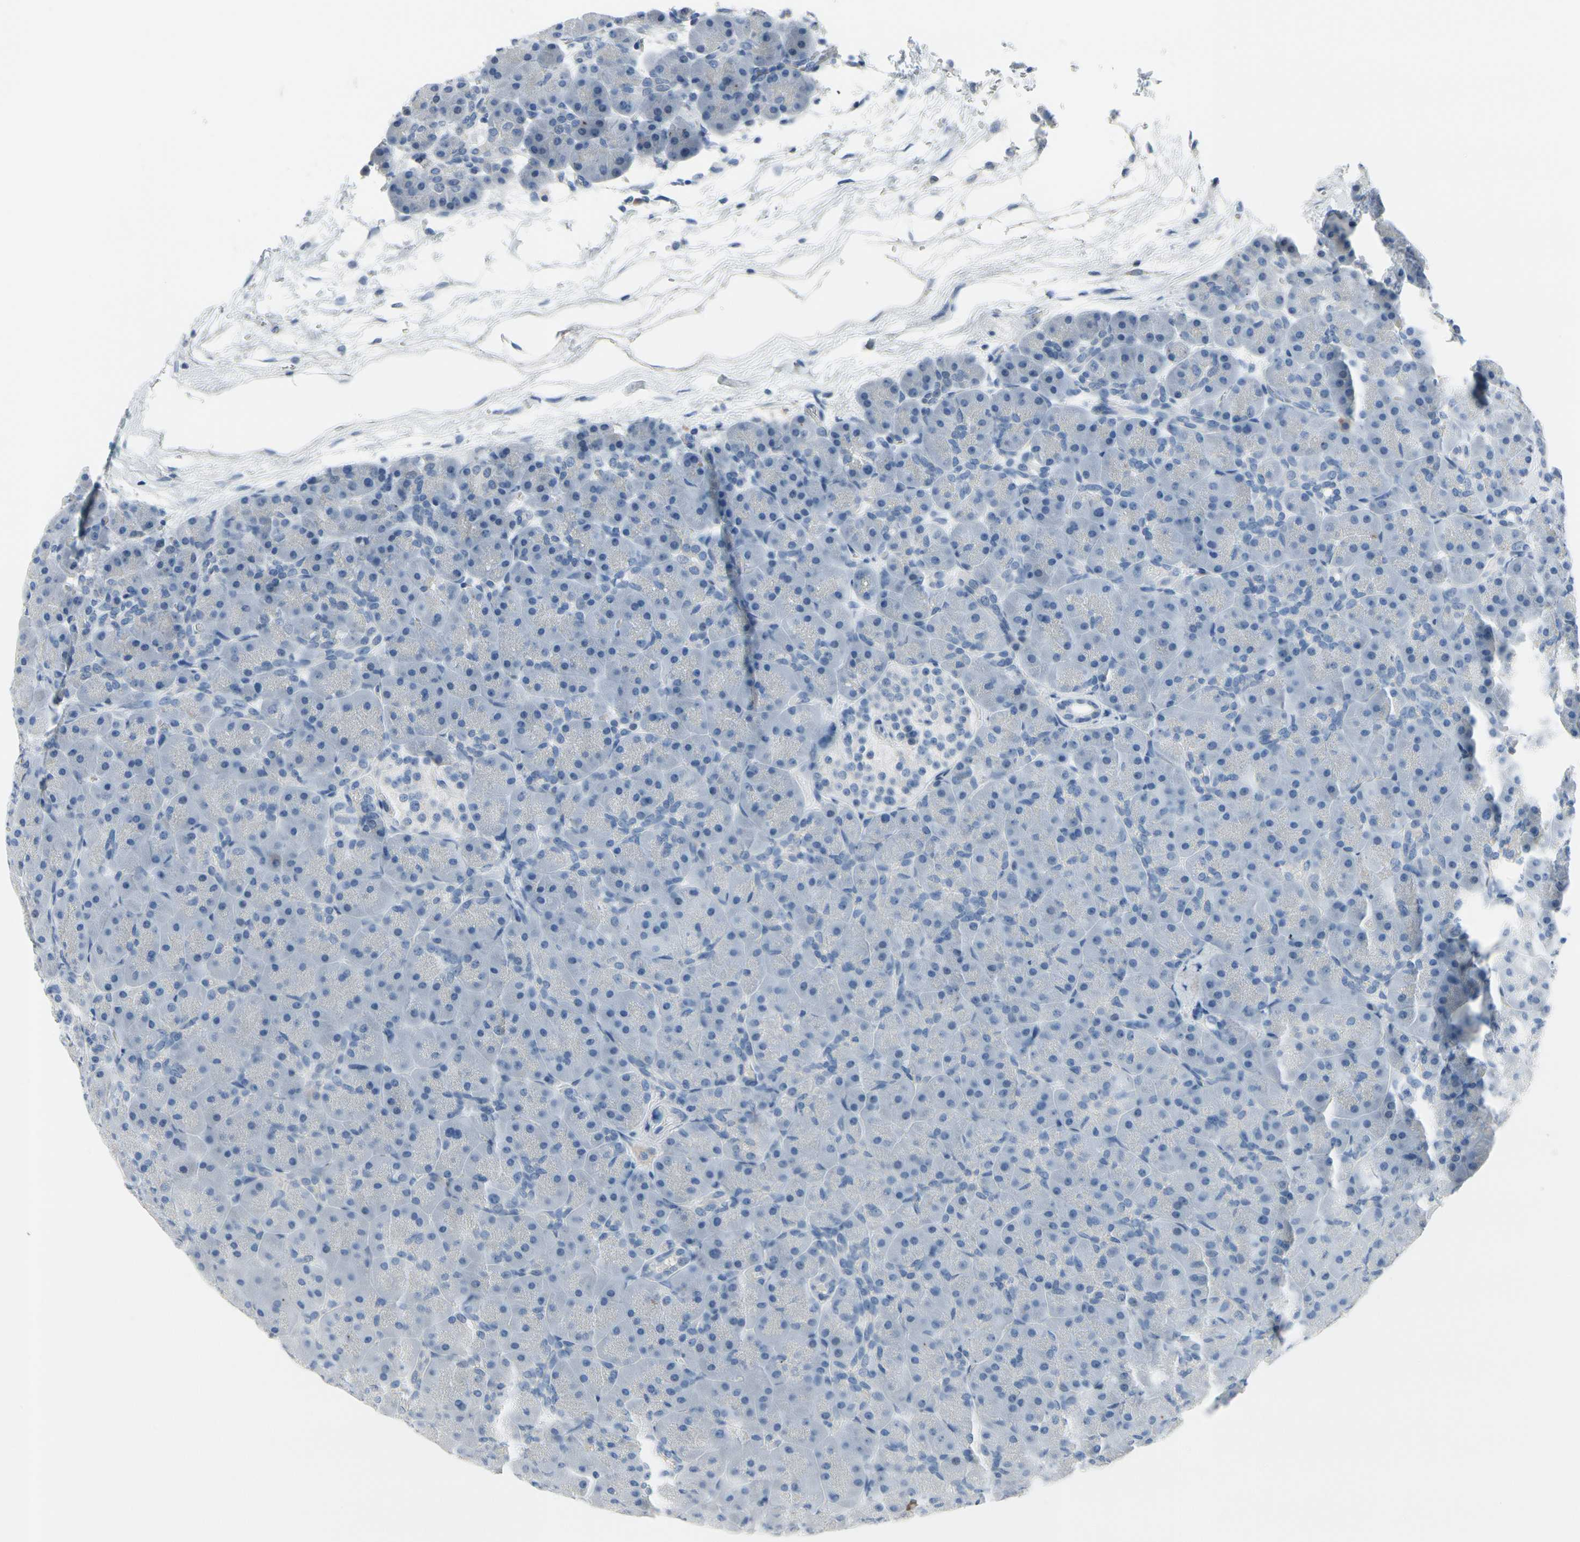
{"staining": {"intensity": "negative", "quantity": "none", "location": "none"}, "tissue": "pancreas", "cell_type": "Exocrine glandular cells", "image_type": "normal", "snomed": [{"axis": "morphology", "description": "Normal tissue, NOS"}, {"axis": "topography", "description": "Pancreas"}], "caption": "Immunohistochemistry (IHC) histopathology image of unremarkable pancreas stained for a protein (brown), which exhibits no positivity in exocrine glandular cells. Nuclei are stained in blue.", "gene": "MUC5B", "patient": {"sex": "male", "age": 66}}